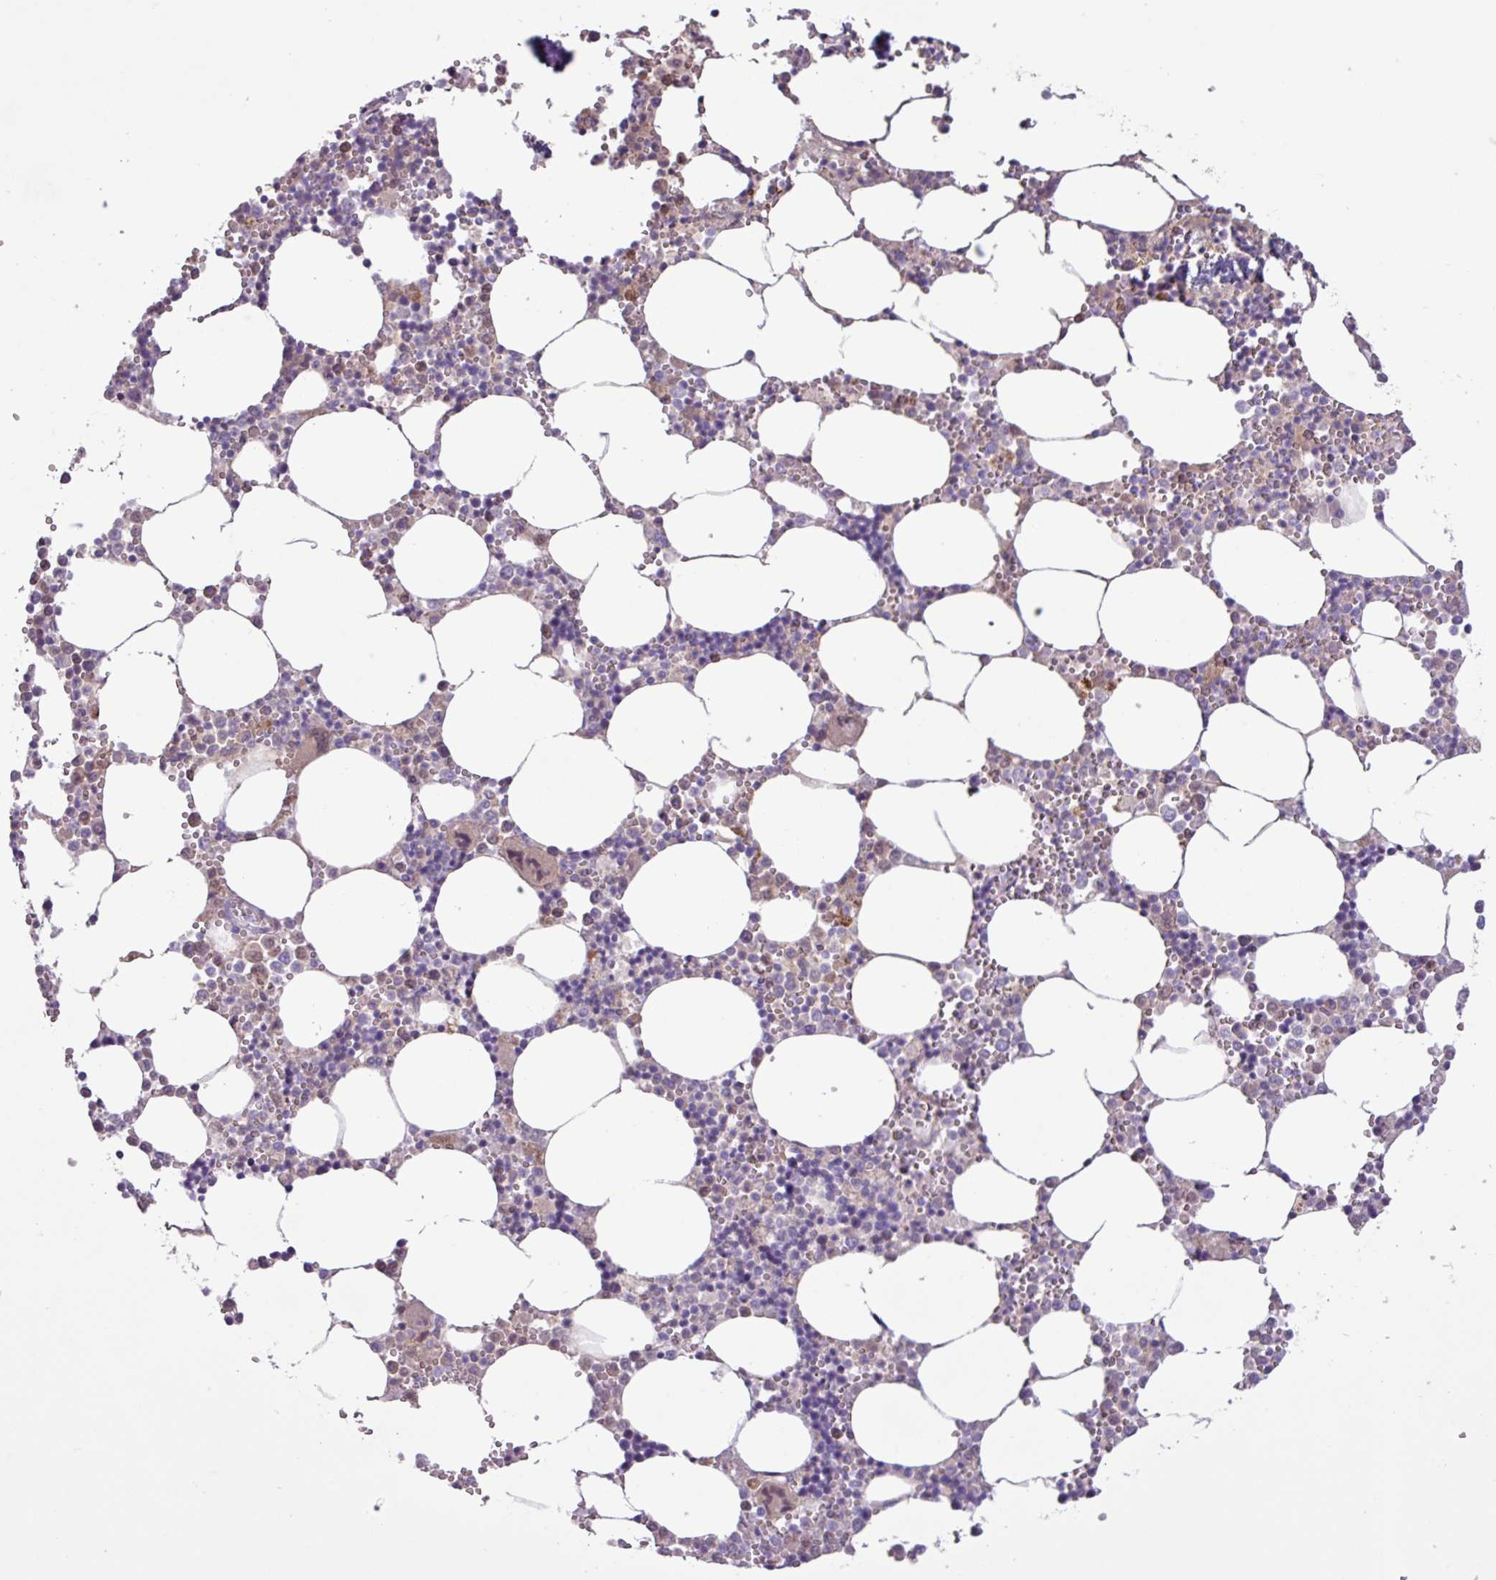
{"staining": {"intensity": "negative", "quantity": "none", "location": "none"}, "tissue": "bone marrow", "cell_type": "Hematopoietic cells", "image_type": "normal", "snomed": [{"axis": "morphology", "description": "Normal tissue, NOS"}, {"axis": "topography", "description": "Bone marrow"}], "caption": "Immunohistochemistry (IHC) of normal bone marrow displays no expression in hematopoietic cells.", "gene": "C4A", "patient": {"sex": "male", "age": 54}}